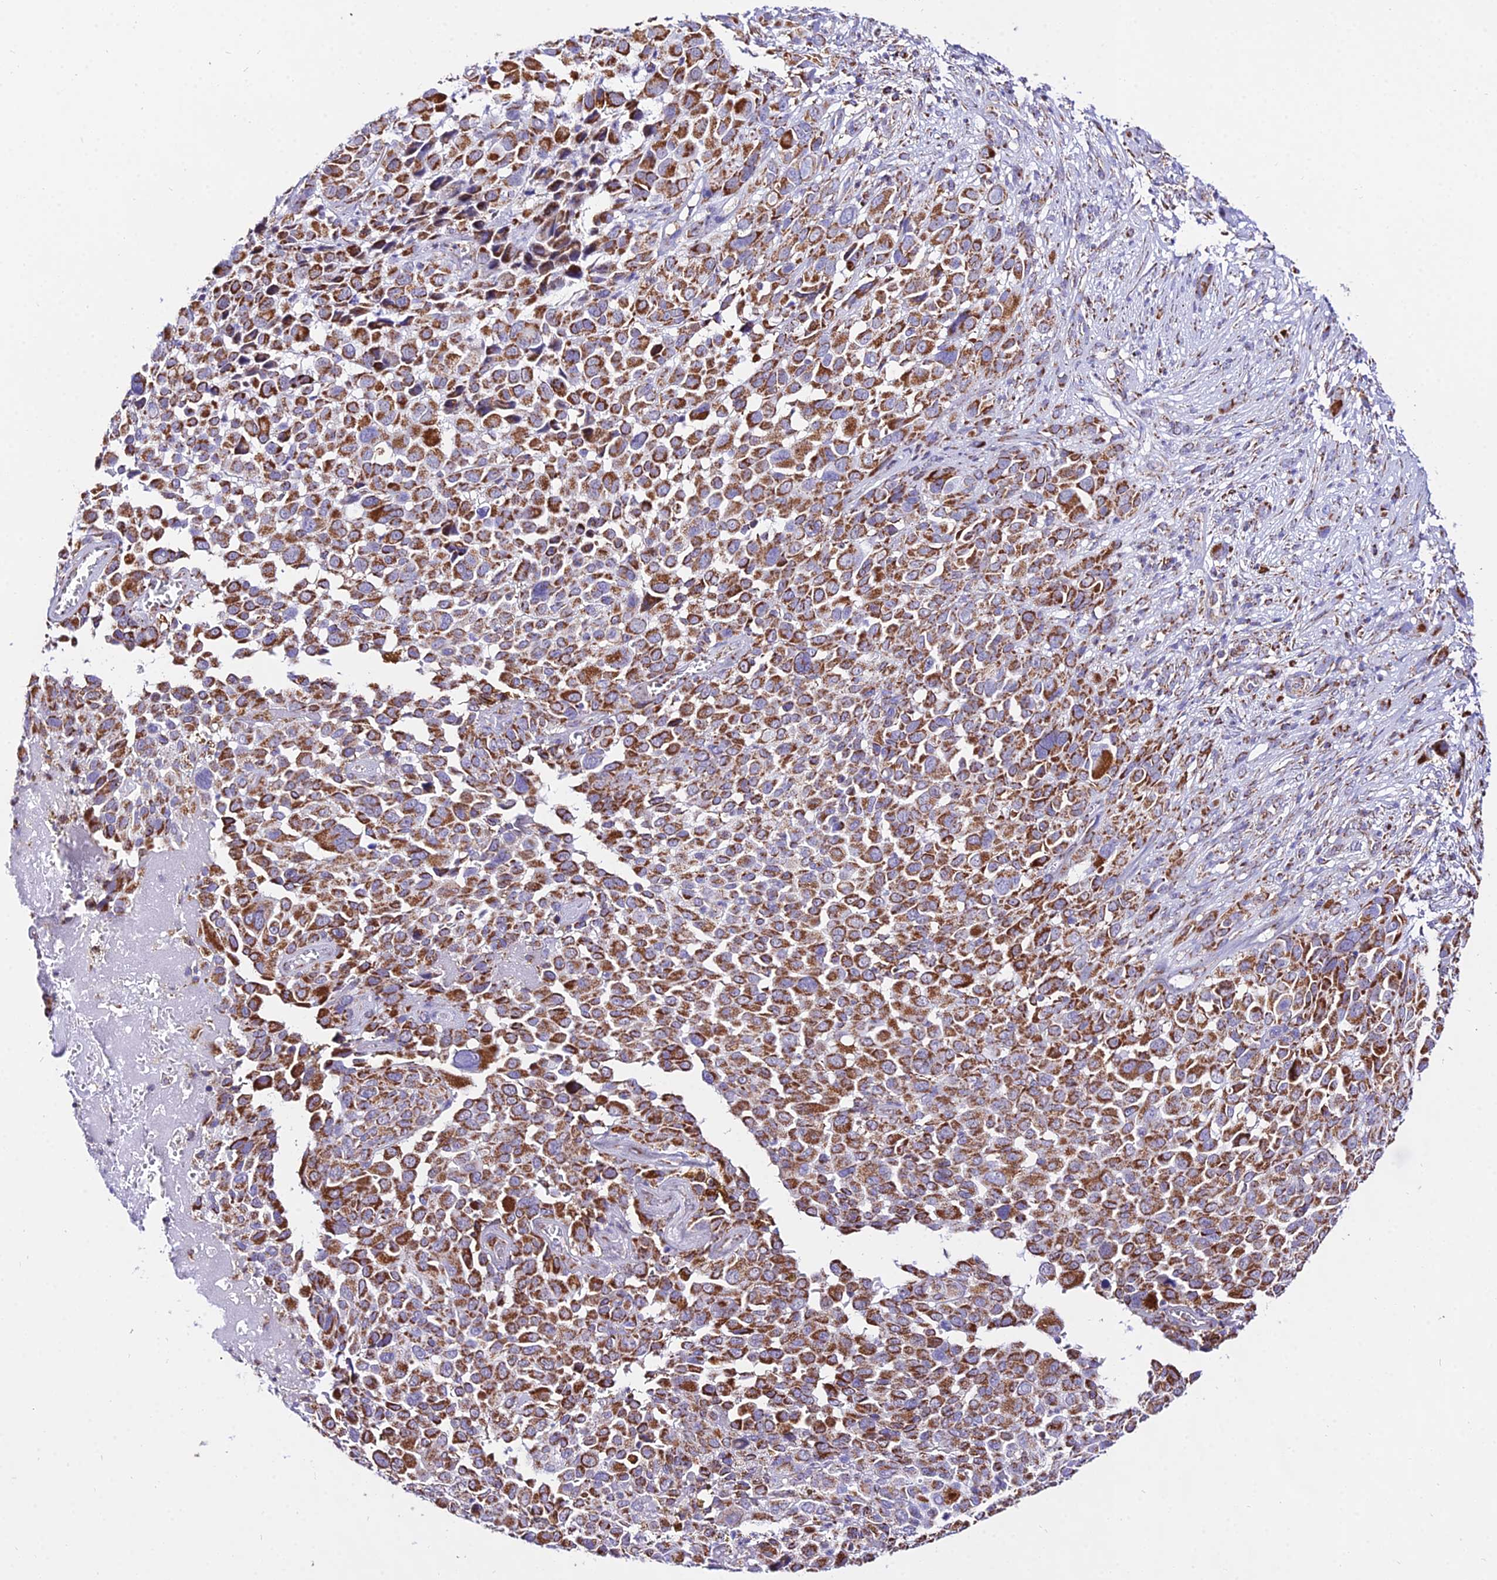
{"staining": {"intensity": "strong", "quantity": ">75%", "location": "cytoplasmic/membranous"}, "tissue": "melanoma", "cell_type": "Tumor cells", "image_type": "cancer", "snomed": [{"axis": "morphology", "description": "Malignant melanoma, NOS"}, {"axis": "topography", "description": "Skin of trunk"}], "caption": "A histopathology image of human melanoma stained for a protein reveals strong cytoplasmic/membranous brown staining in tumor cells.", "gene": "ATP5PD", "patient": {"sex": "male", "age": 71}}